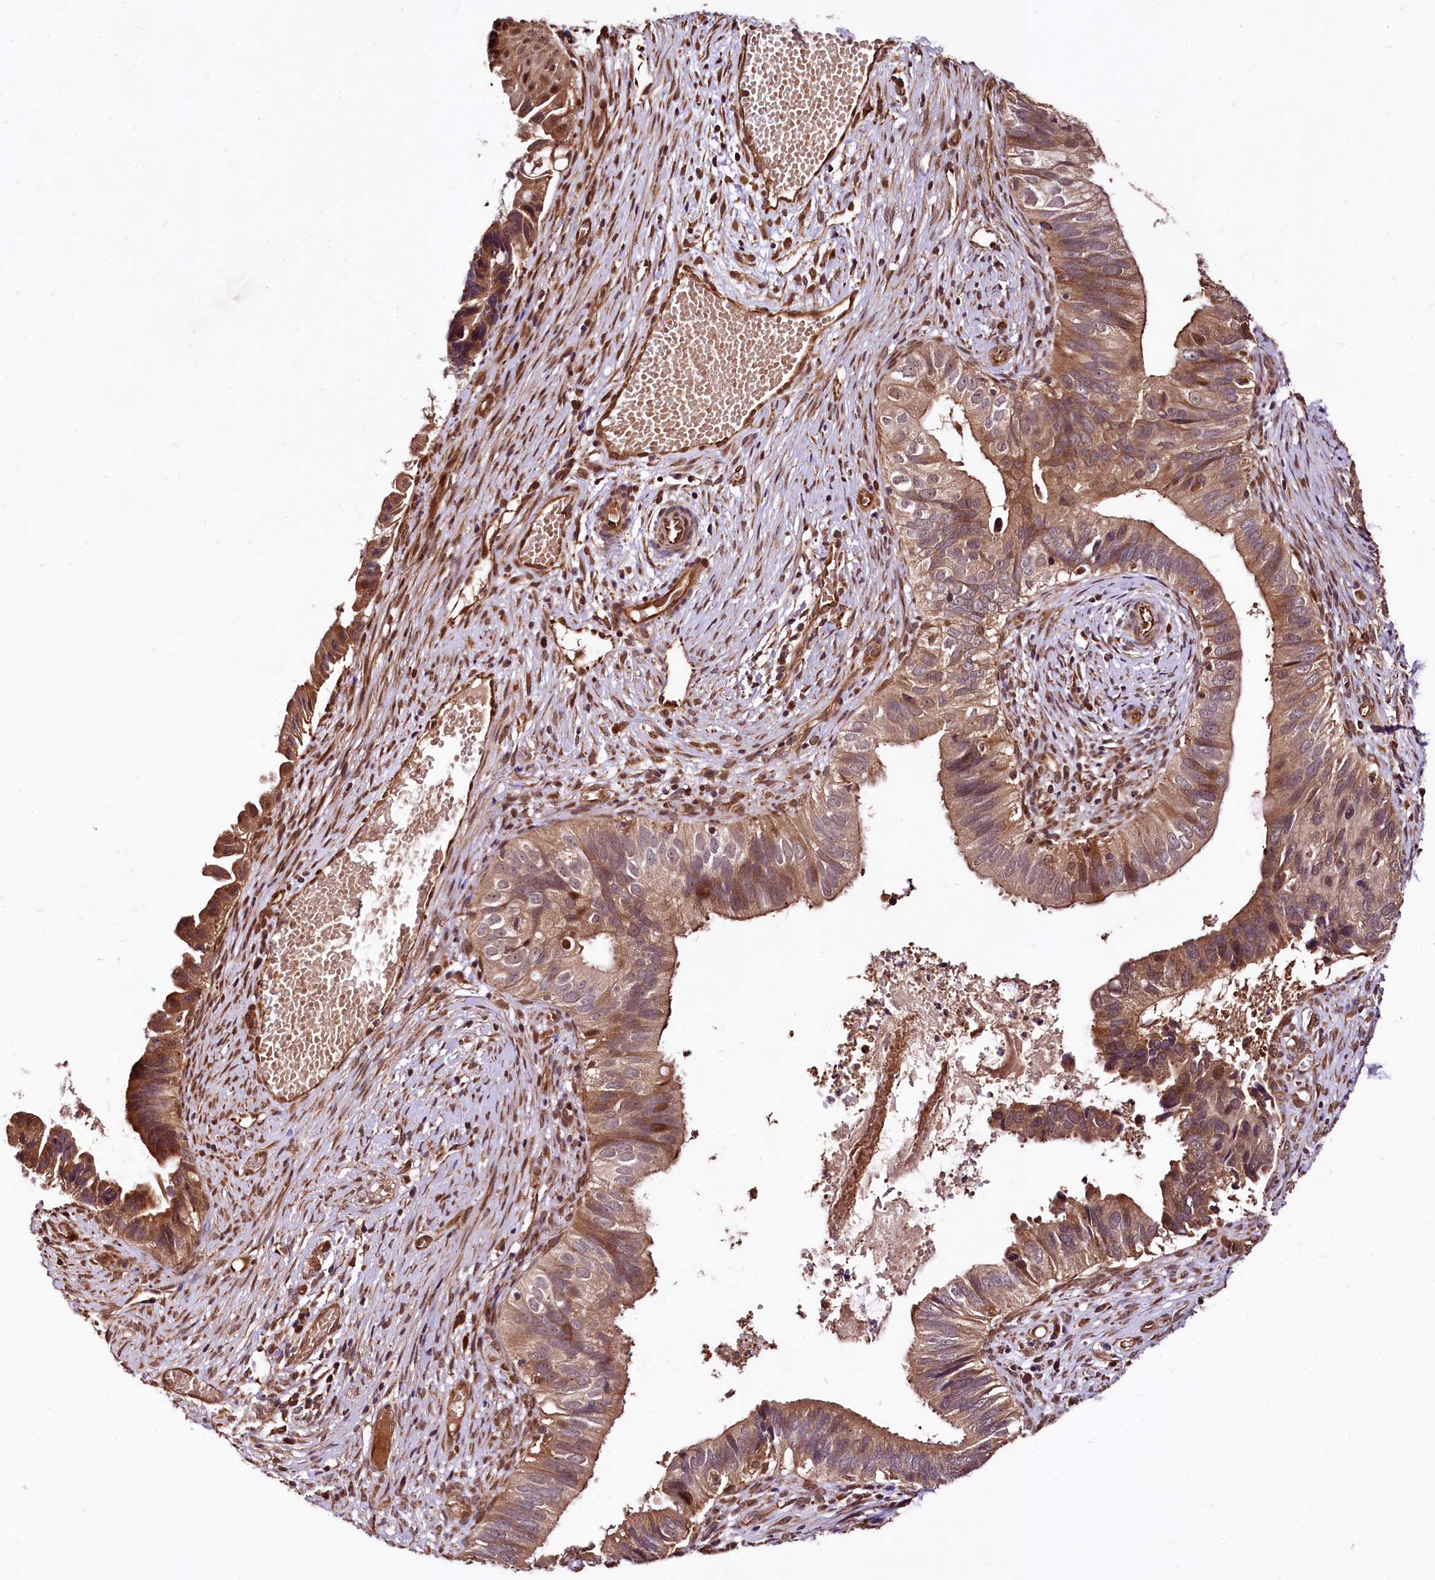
{"staining": {"intensity": "moderate", "quantity": ">75%", "location": "cytoplasmic/membranous"}, "tissue": "cervical cancer", "cell_type": "Tumor cells", "image_type": "cancer", "snomed": [{"axis": "morphology", "description": "Adenocarcinoma, NOS"}, {"axis": "topography", "description": "Cervix"}], "caption": "DAB immunohistochemical staining of cervical cancer (adenocarcinoma) demonstrates moderate cytoplasmic/membranous protein staining in approximately >75% of tumor cells.", "gene": "TBCEL", "patient": {"sex": "female", "age": 42}}